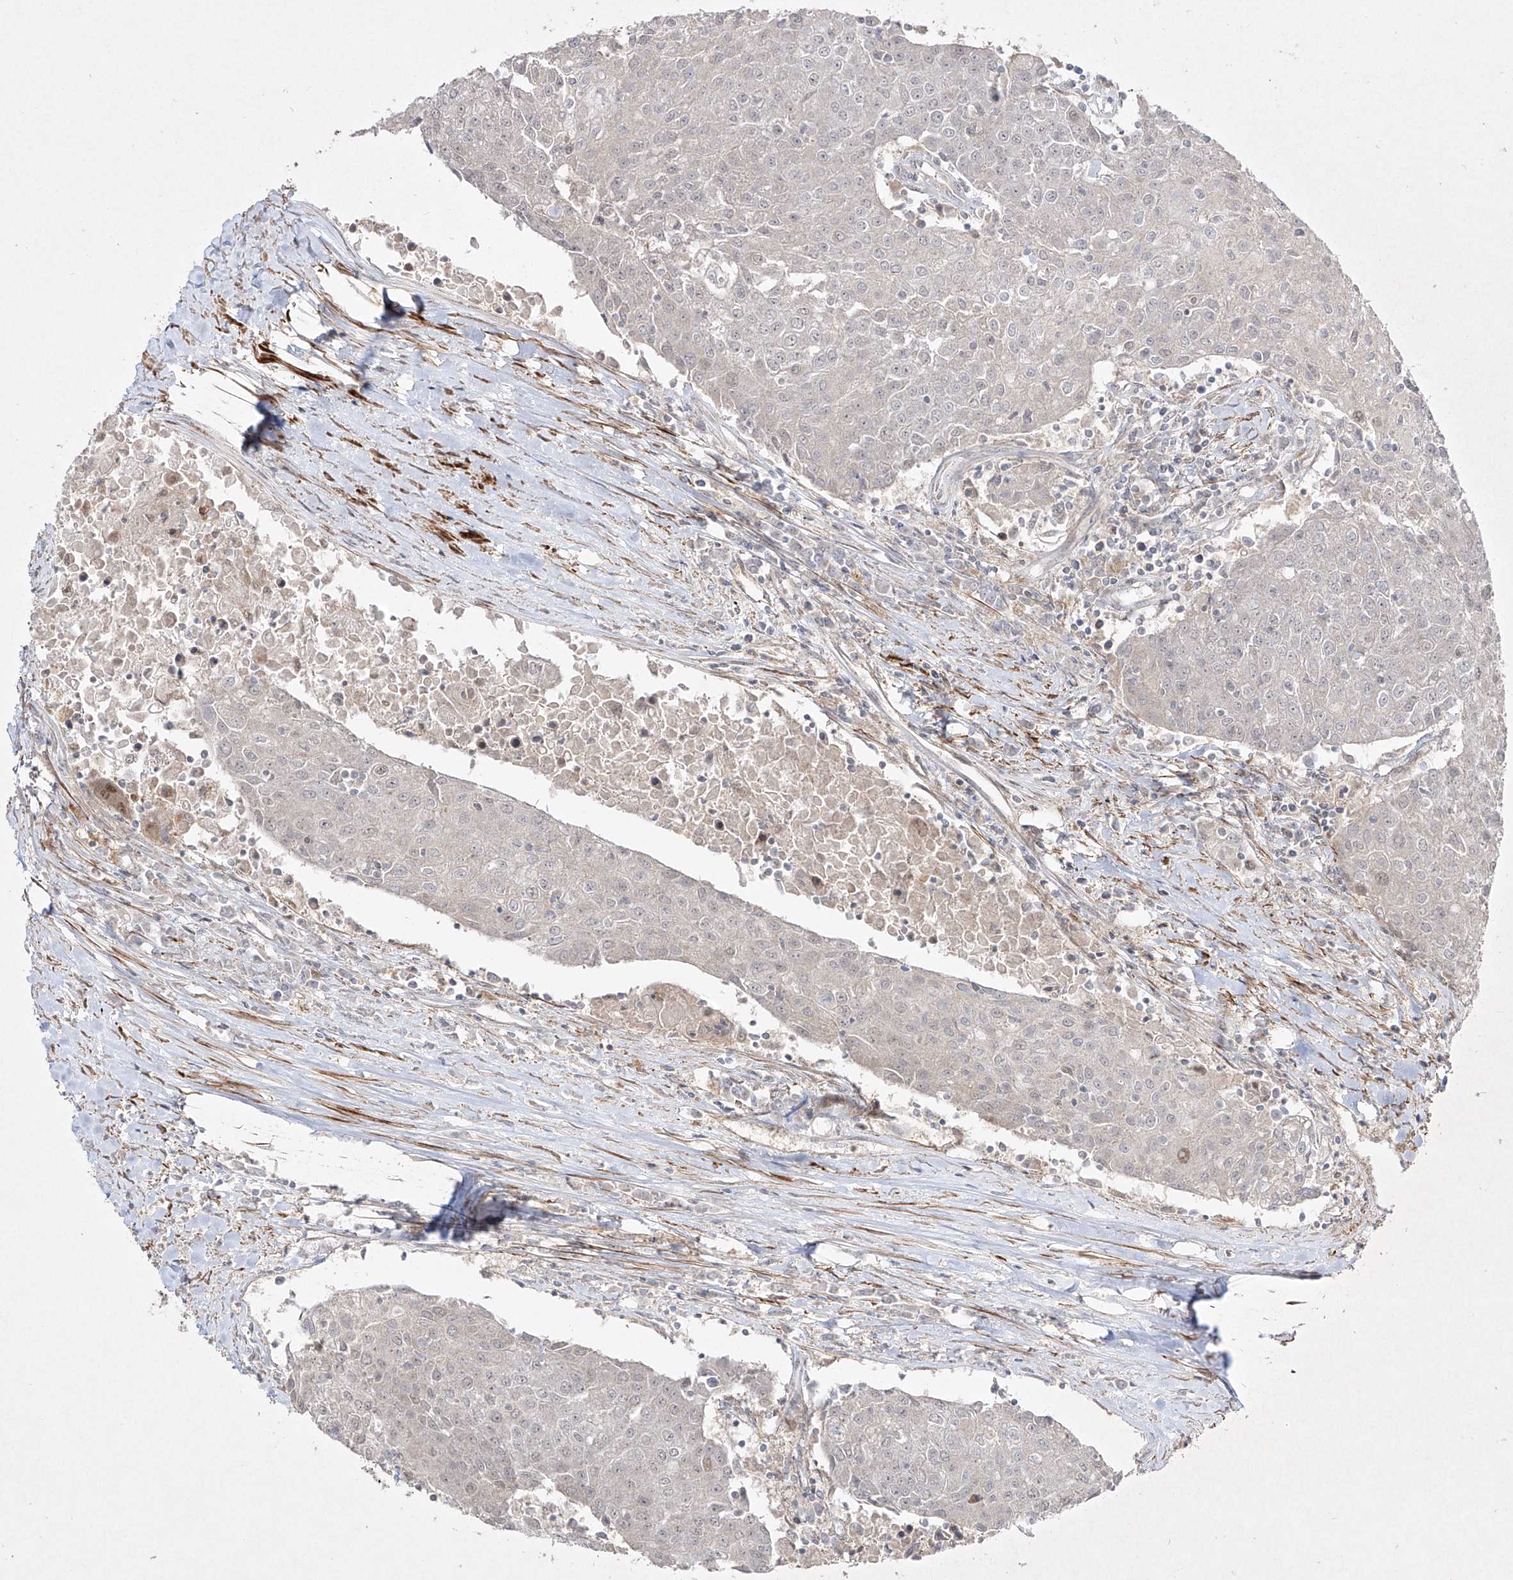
{"staining": {"intensity": "negative", "quantity": "none", "location": "none"}, "tissue": "urothelial cancer", "cell_type": "Tumor cells", "image_type": "cancer", "snomed": [{"axis": "morphology", "description": "Urothelial carcinoma, High grade"}, {"axis": "topography", "description": "Urinary bladder"}], "caption": "The micrograph reveals no staining of tumor cells in urothelial cancer.", "gene": "KDM1B", "patient": {"sex": "female", "age": 85}}